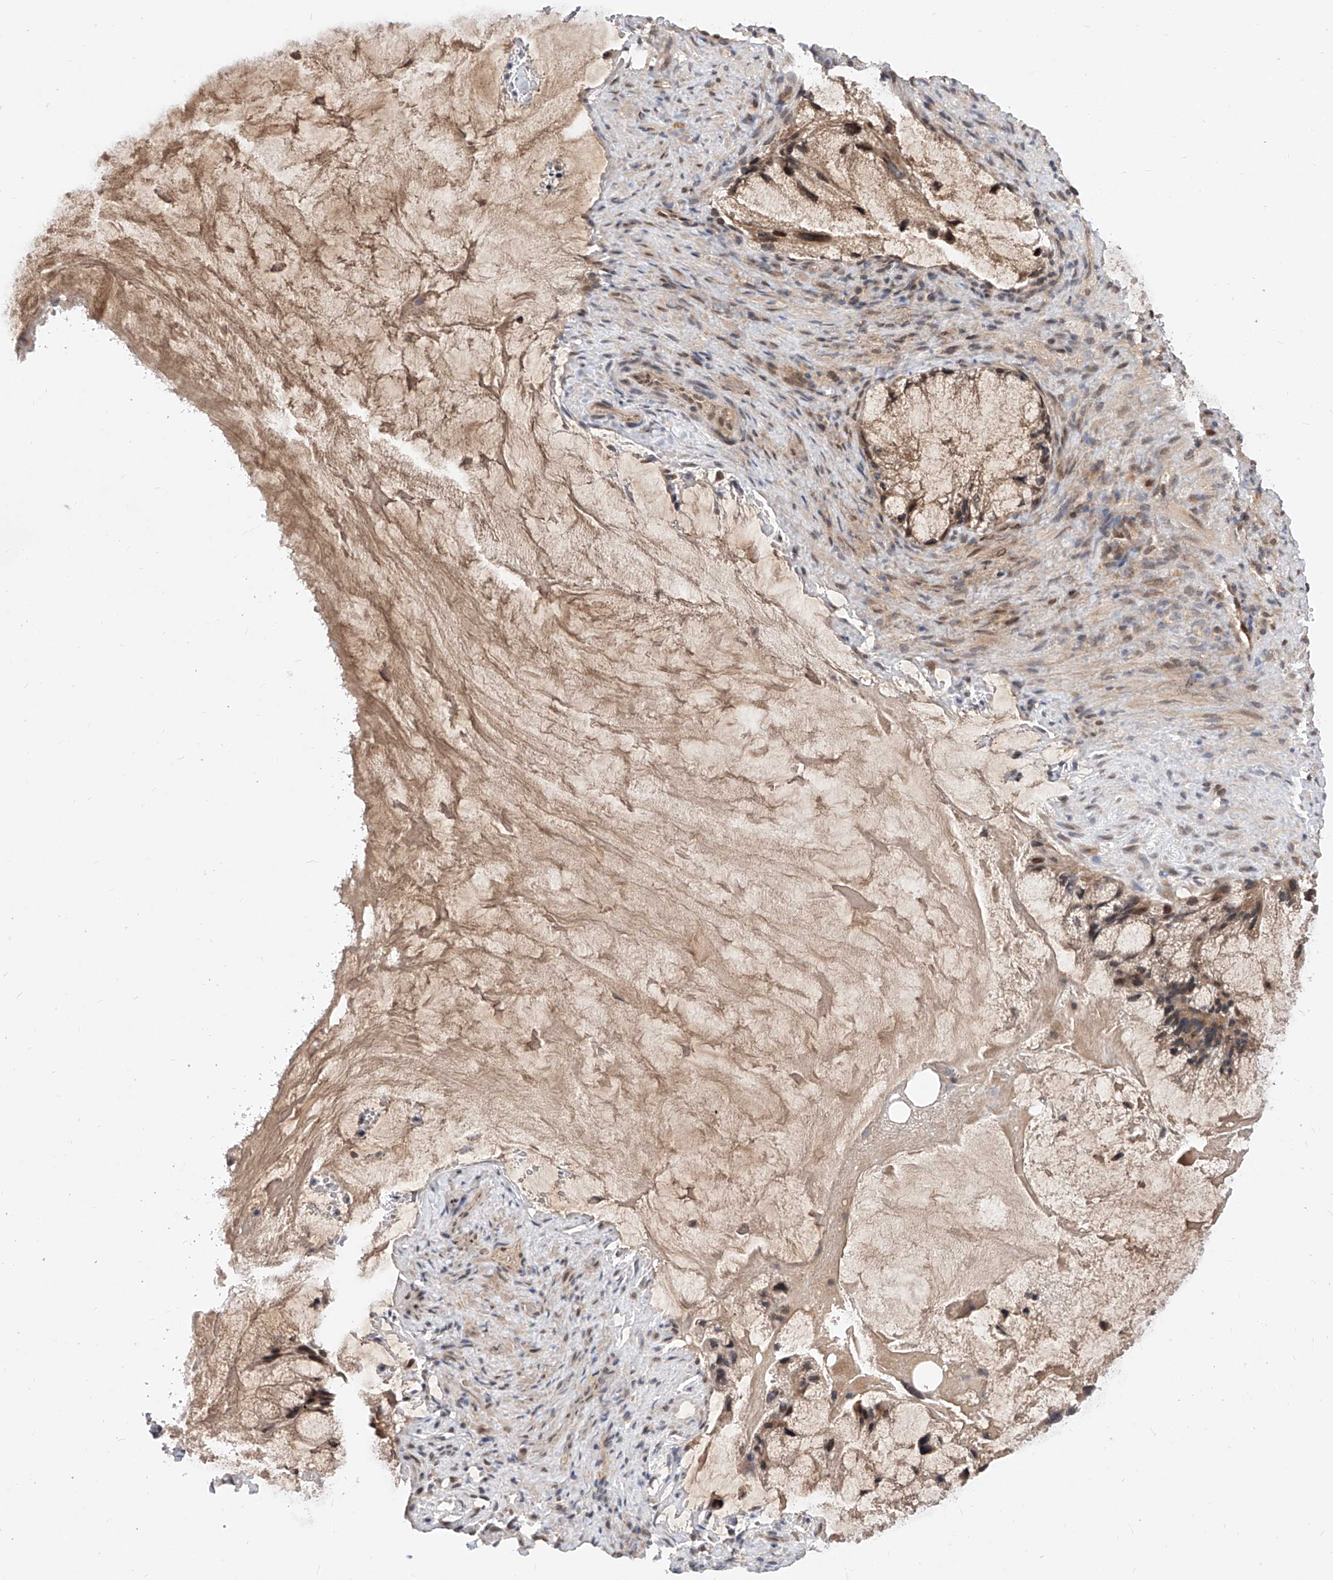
{"staining": {"intensity": "moderate", "quantity": ">75%", "location": "cytoplasmic/membranous,nuclear"}, "tissue": "ovarian cancer", "cell_type": "Tumor cells", "image_type": "cancer", "snomed": [{"axis": "morphology", "description": "Cystadenocarcinoma, mucinous, NOS"}, {"axis": "topography", "description": "Ovary"}], "caption": "Immunohistochemical staining of ovarian cancer (mucinous cystadenocarcinoma) exhibits medium levels of moderate cytoplasmic/membranous and nuclear protein expression in approximately >75% of tumor cells.", "gene": "DIRAS3", "patient": {"sex": "female", "age": 37}}